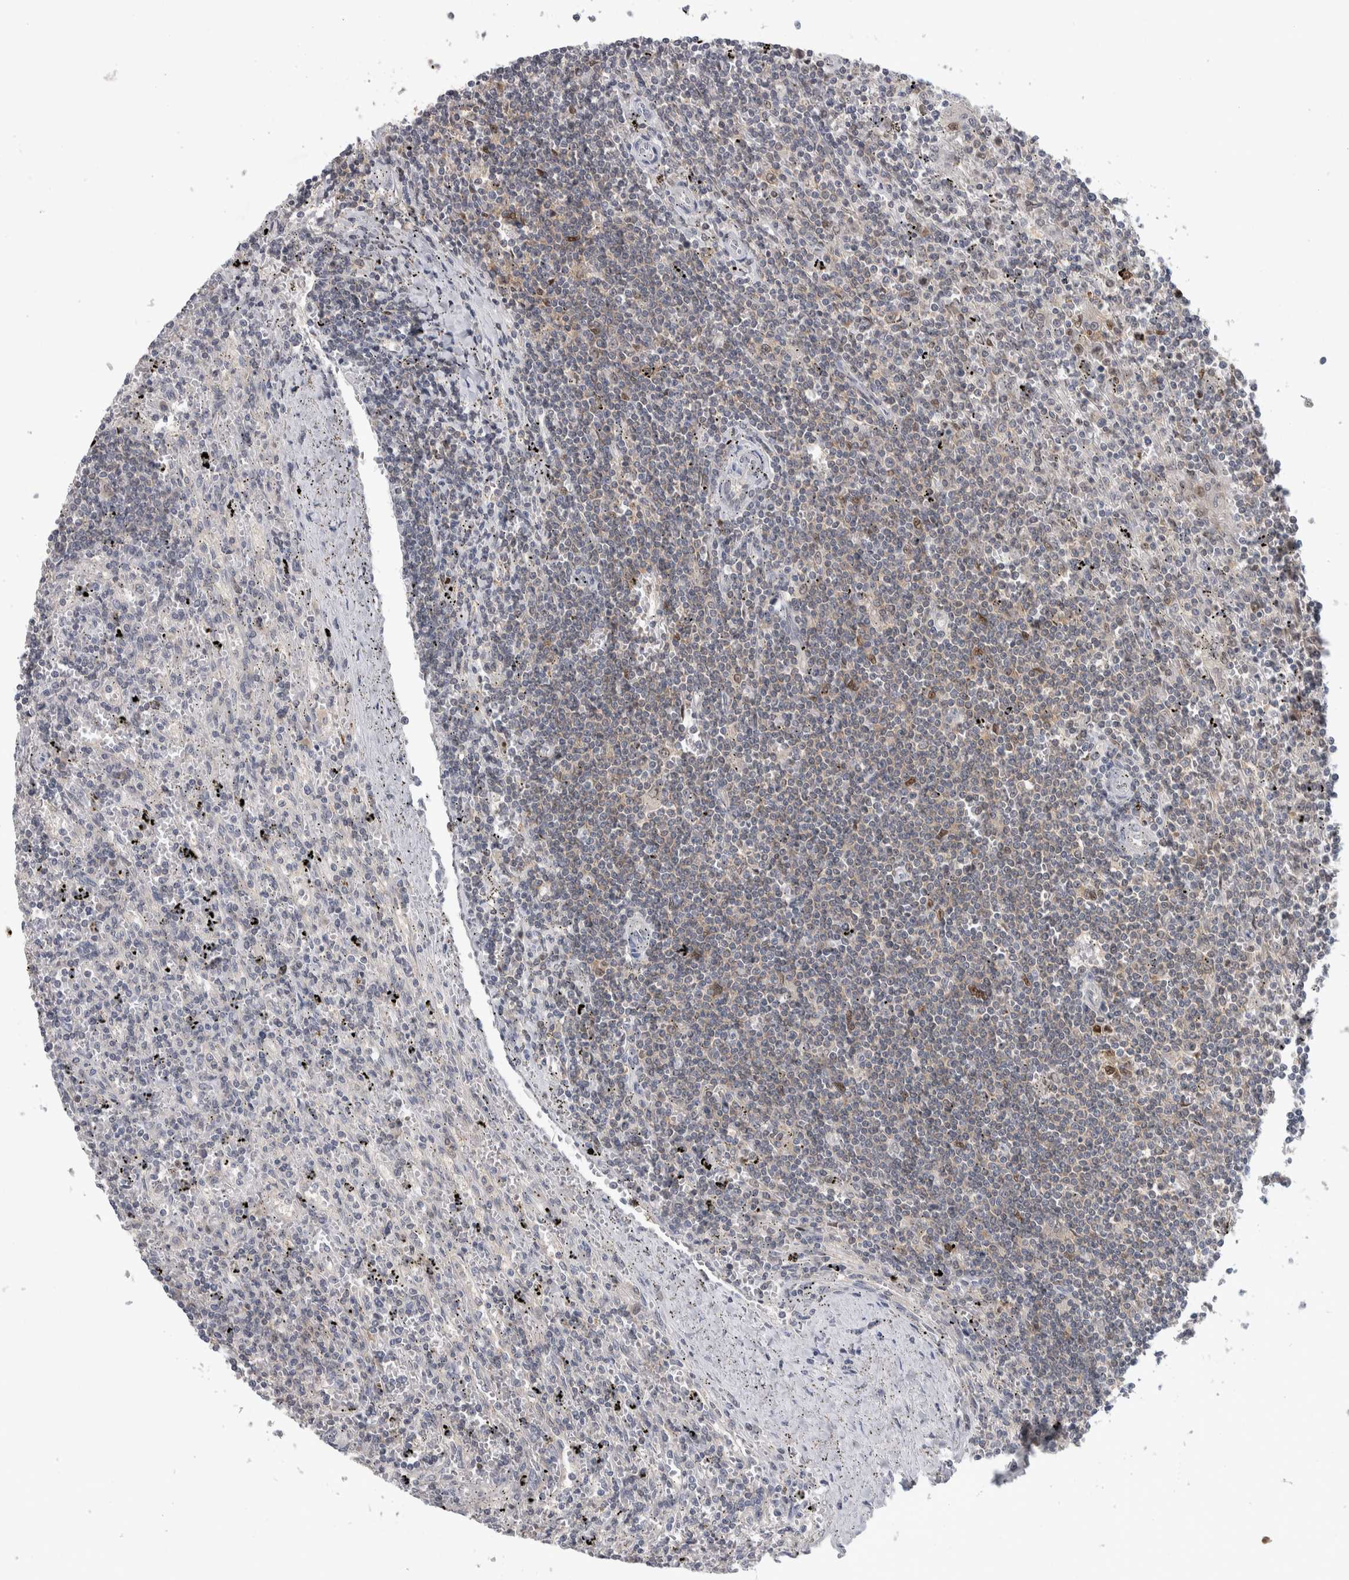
{"staining": {"intensity": "weak", "quantity": "<25%", "location": "cytoplasmic/membranous"}, "tissue": "lymphoma", "cell_type": "Tumor cells", "image_type": "cancer", "snomed": [{"axis": "morphology", "description": "Malignant lymphoma, non-Hodgkin's type, Low grade"}, {"axis": "topography", "description": "Spleen"}], "caption": "Tumor cells are negative for protein expression in human malignant lymphoma, non-Hodgkin's type (low-grade).", "gene": "NFKB2", "patient": {"sex": "male", "age": 76}}